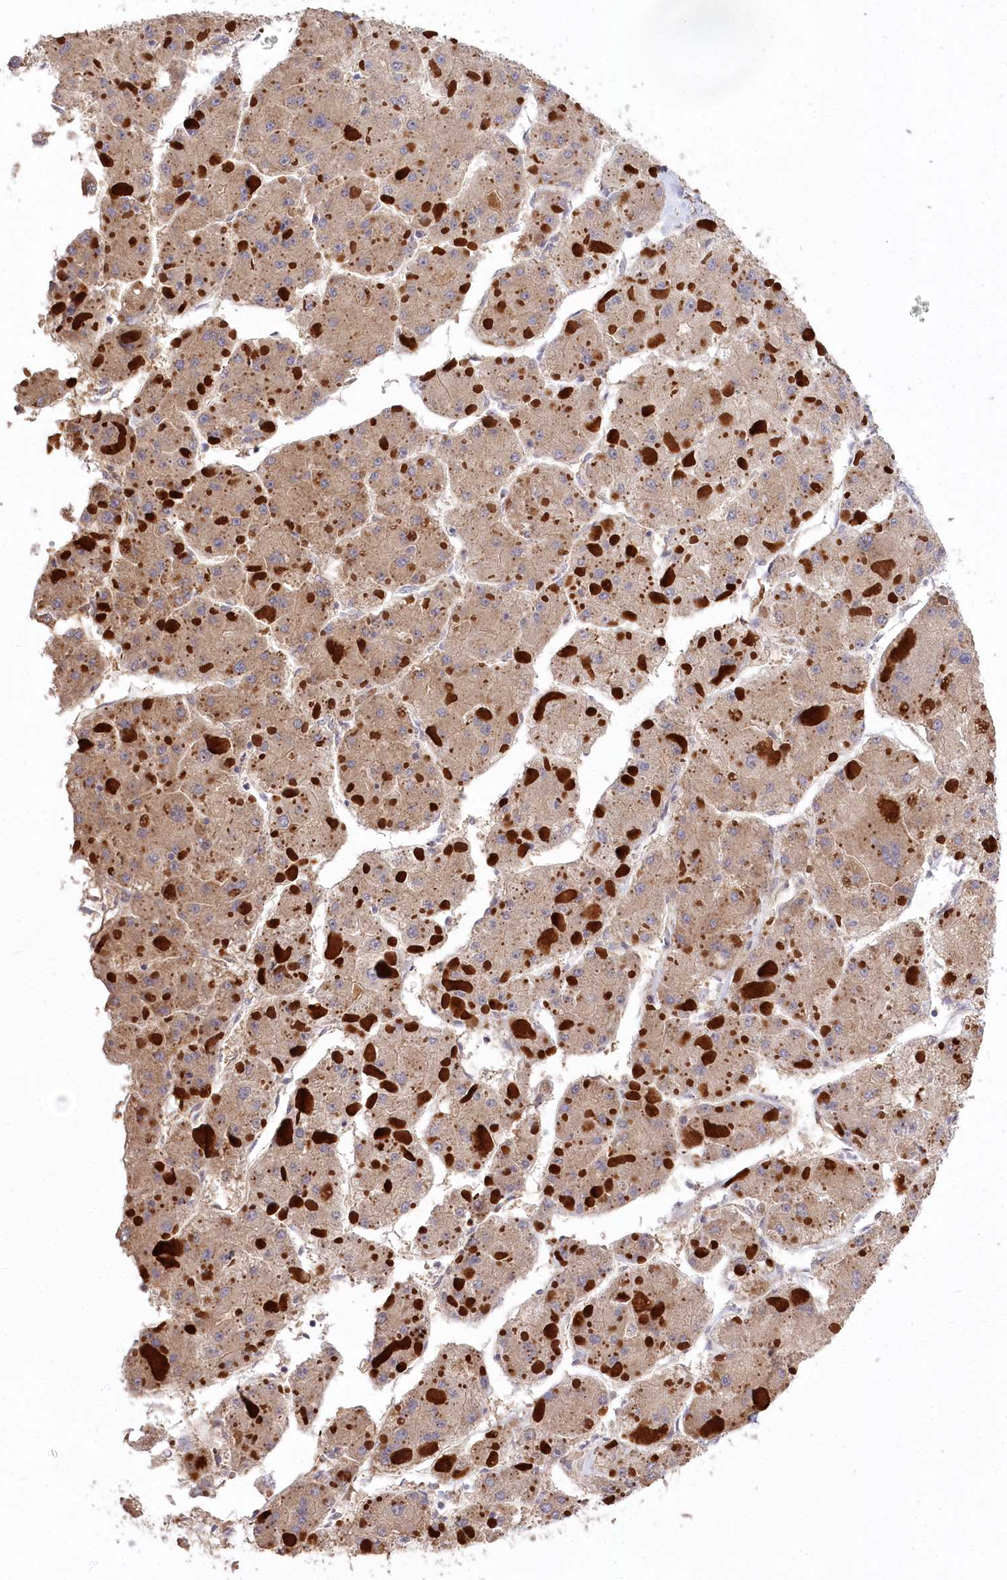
{"staining": {"intensity": "weak", "quantity": ">75%", "location": "cytoplasmic/membranous"}, "tissue": "liver cancer", "cell_type": "Tumor cells", "image_type": "cancer", "snomed": [{"axis": "morphology", "description": "Carcinoma, Hepatocellular, NOS"}, {"axis": "topography", "description": "Liver"}], "caption": "Human liver cancer stained with a brown dye reveals weak cytoplasmic/membranous positive positivity in approximately >75% of tumor cells.", "gene": "PRSS53", "patient": {"sex": "female", "age": 73}}